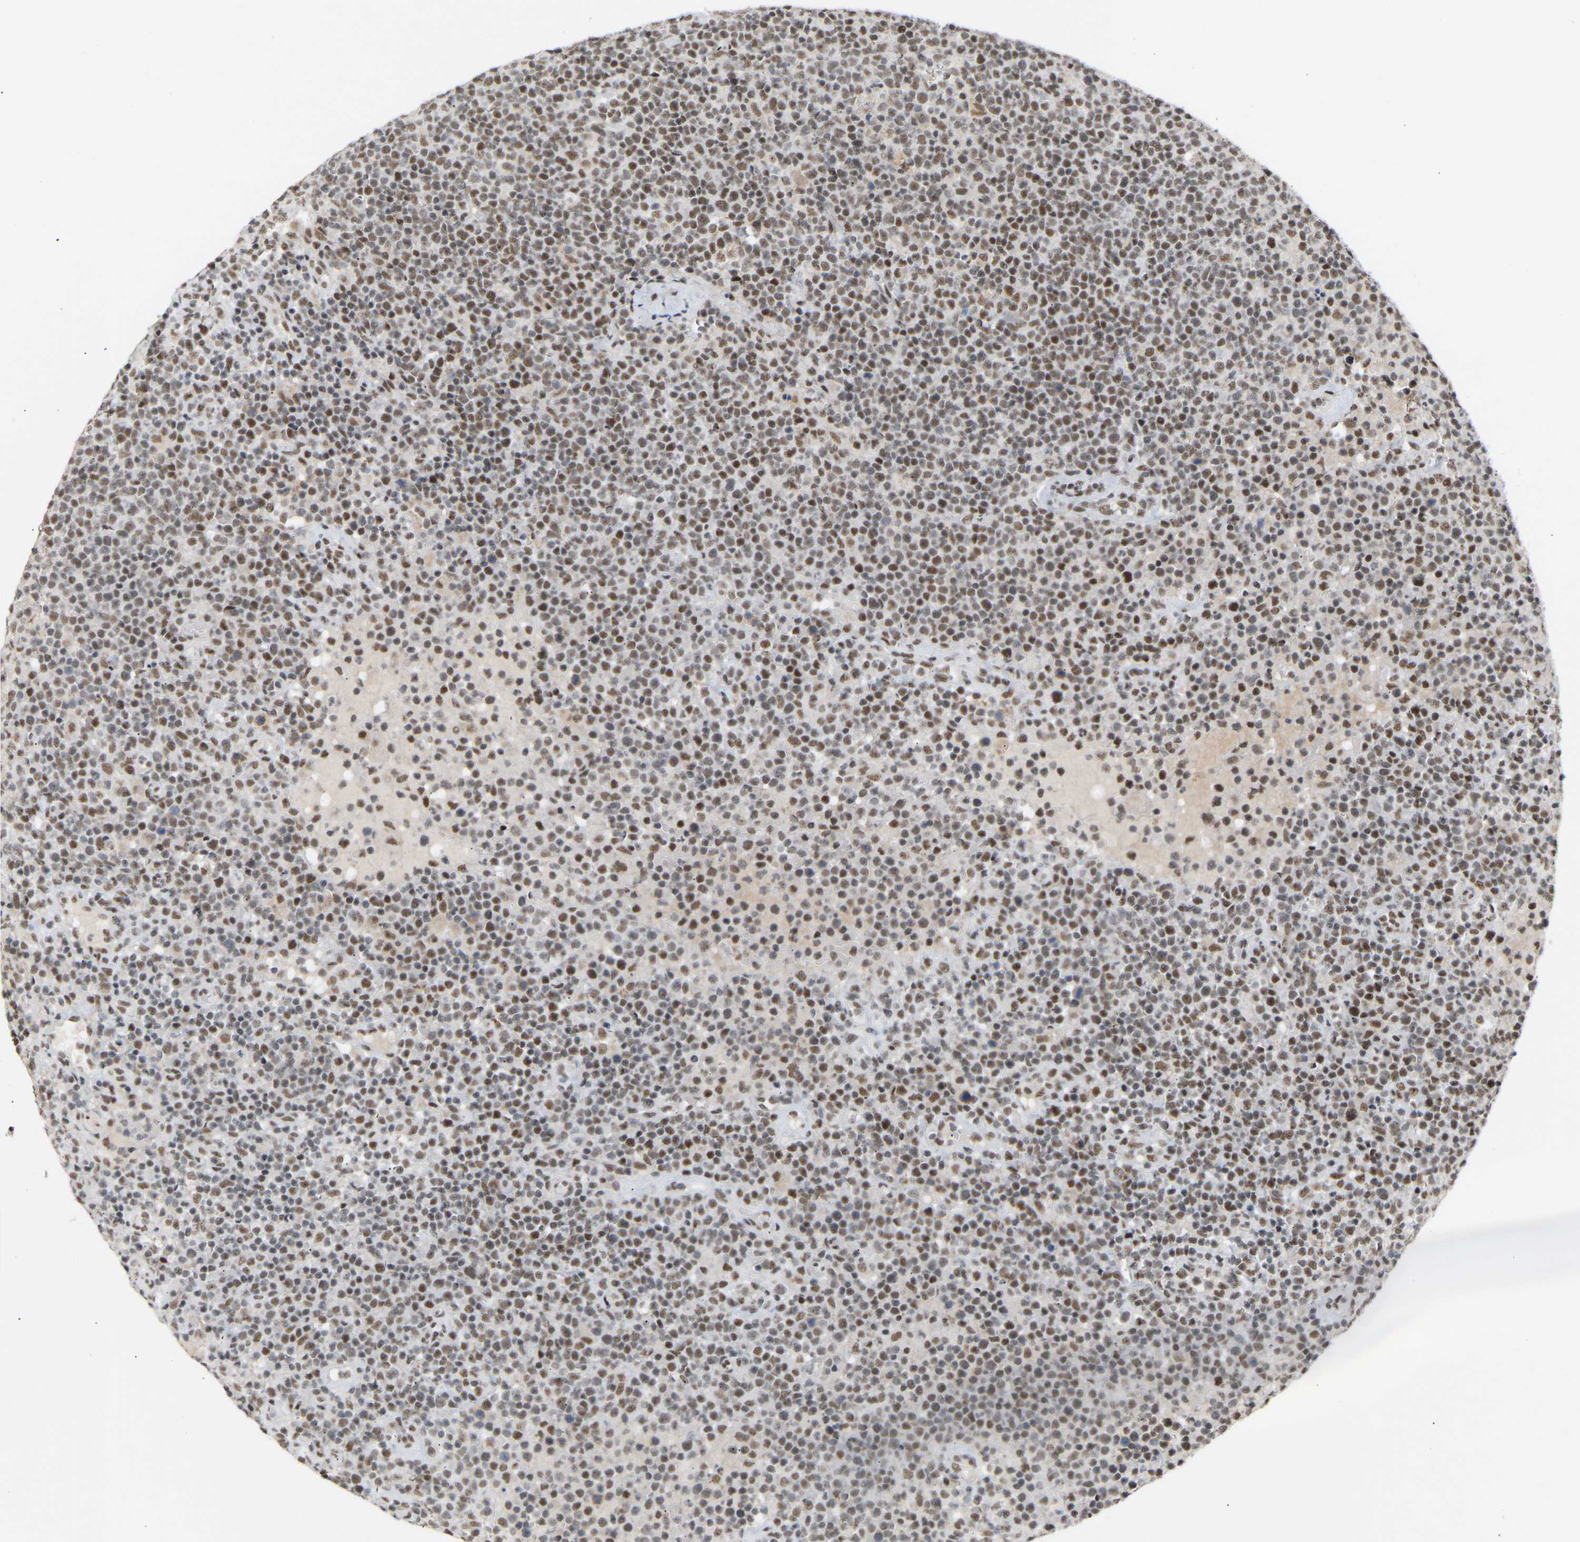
{"staining": {"intensity": "moderate", "quantity": ">75%", "location": "nuclear"}, "tissue": "lymphoma", "cell_type": "Tumor cells", "image_type": "cancer", "snomed": [{"axis": "morphology", "description": "Malignant lymphoma, non-Hodgkin's type, High grade"}, {"axis": "topography", "description": "Lymph node"}], "caption": "Protein staining by immunohistochemistry (IHC) reveals moderate nuclear expression in approximately >75% of tumor cells in lymphoma.", "gene": "NELFB", "patient": {"sex": "male", "age": 61}}